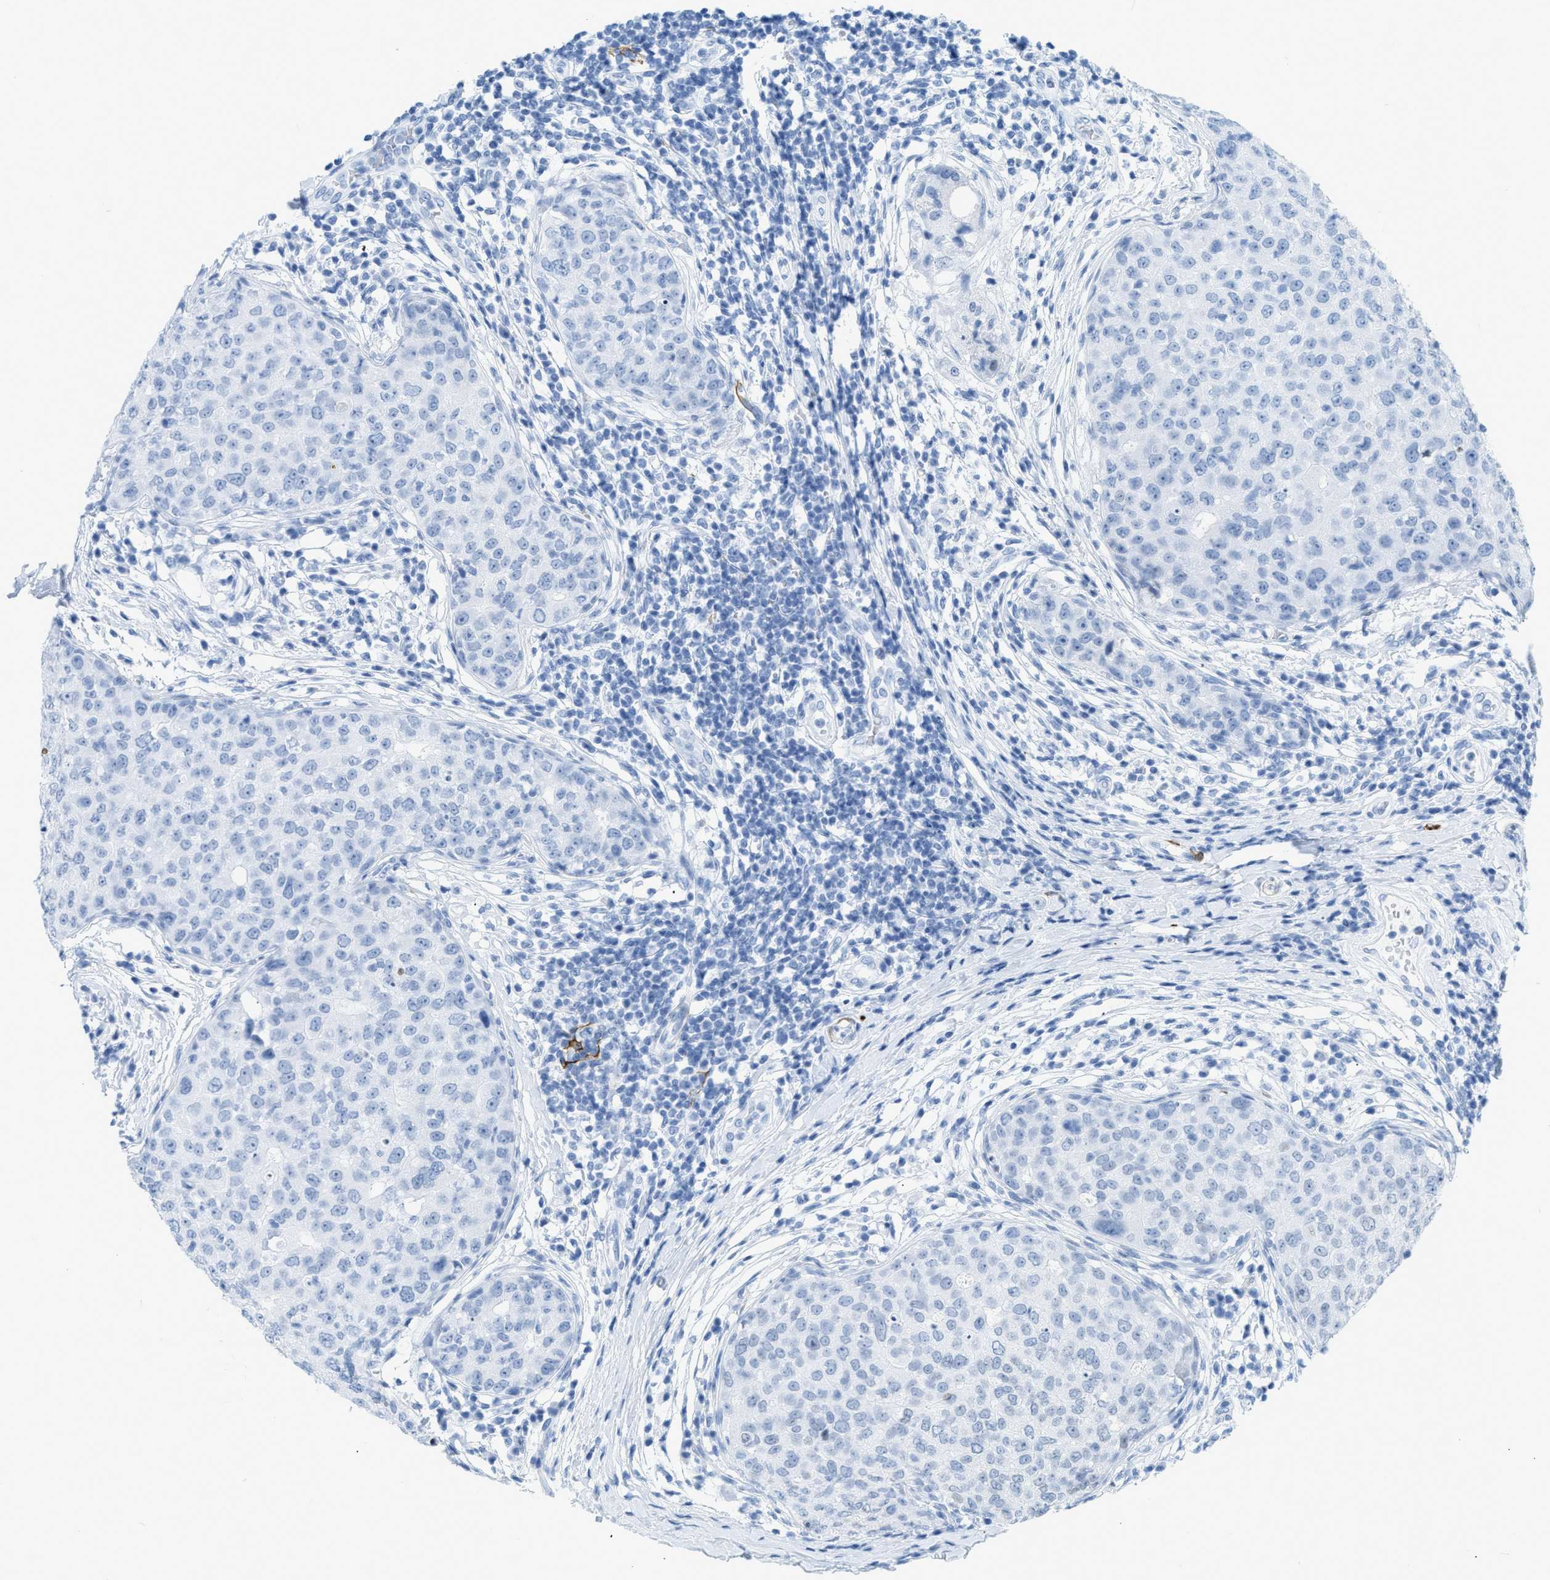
{"staining": {"intensity": "negative", "quantity": "none", "location": "none"}, "tissue": "breast cancer", "cell_type": "Tumor cells", "image_type": "cancer", "snomed": [{"axis": "morphology", "description": "Duct carcinoma"}, {"axis": "topography", "description": "Breast"}], "caption": "The micrograph demonstrates no staining of tumor cells in breast cancer (infiltrating ductal carcinoma).", "gene": "DES", "patient": {"sex": "female", "age": 27}}